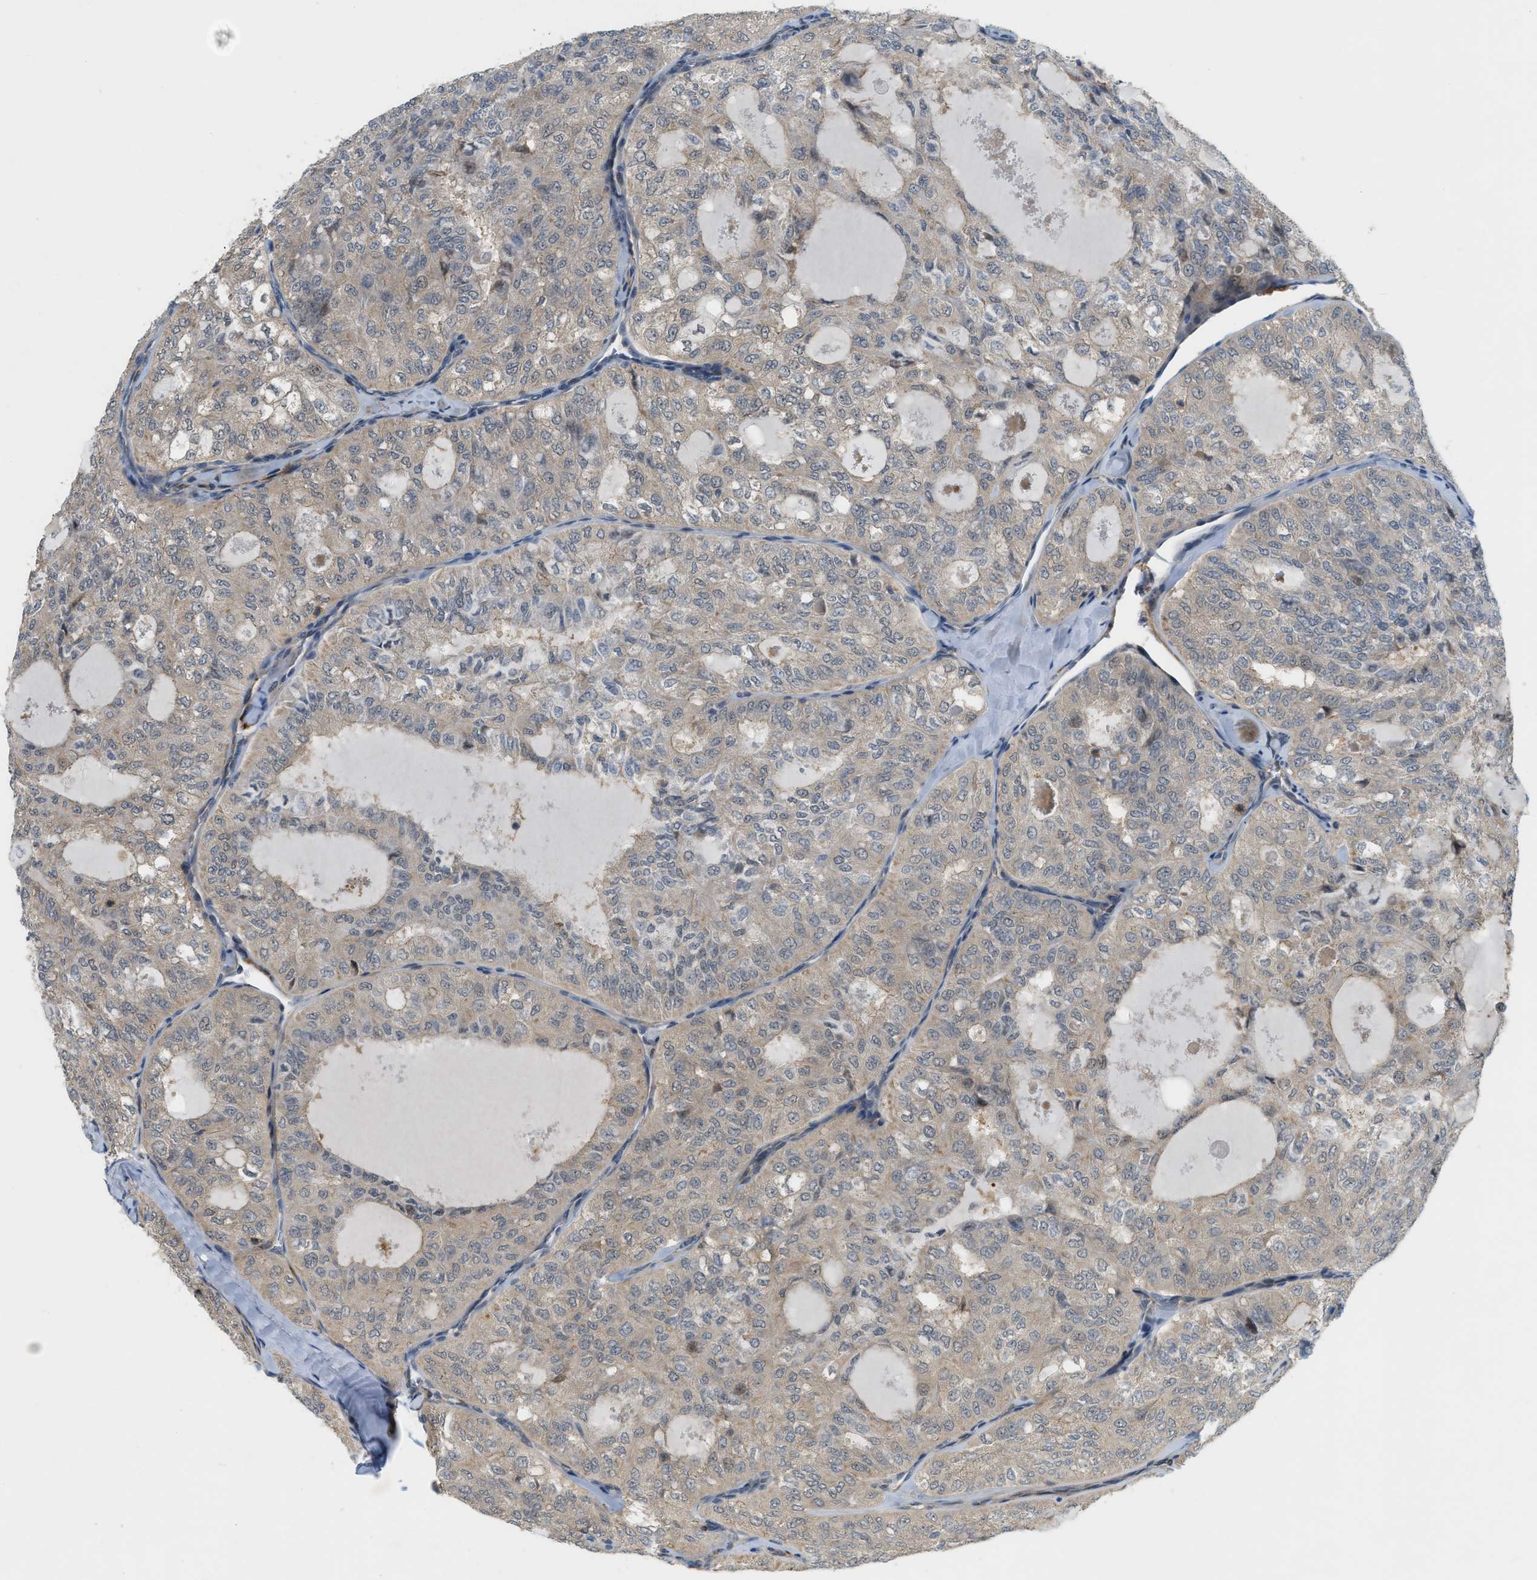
{"staining": {"intensity": "weak", "quantity": "<25%", "location": "cytoplasmic/membranous"}, "tissue": "thyroid cancer", "cell_type": "Tumor cells", "image_type": "cancer", "snomed": [{"axis": "morphology", "description": "Follicular adenoma carcinoma, NOS"}, {"axis": "topography", "description": "Thyroid gland"}], "caption": "High magnification brightfield microscopy of thyroid cancer (follicular adenoma carcinoma) stained with DAB (brown) and counterstained with hematoxylin (blue): tumor cells show no significant expression.", "gene": "PDCL3", "patient": {"sex": "male", "age": 75}}